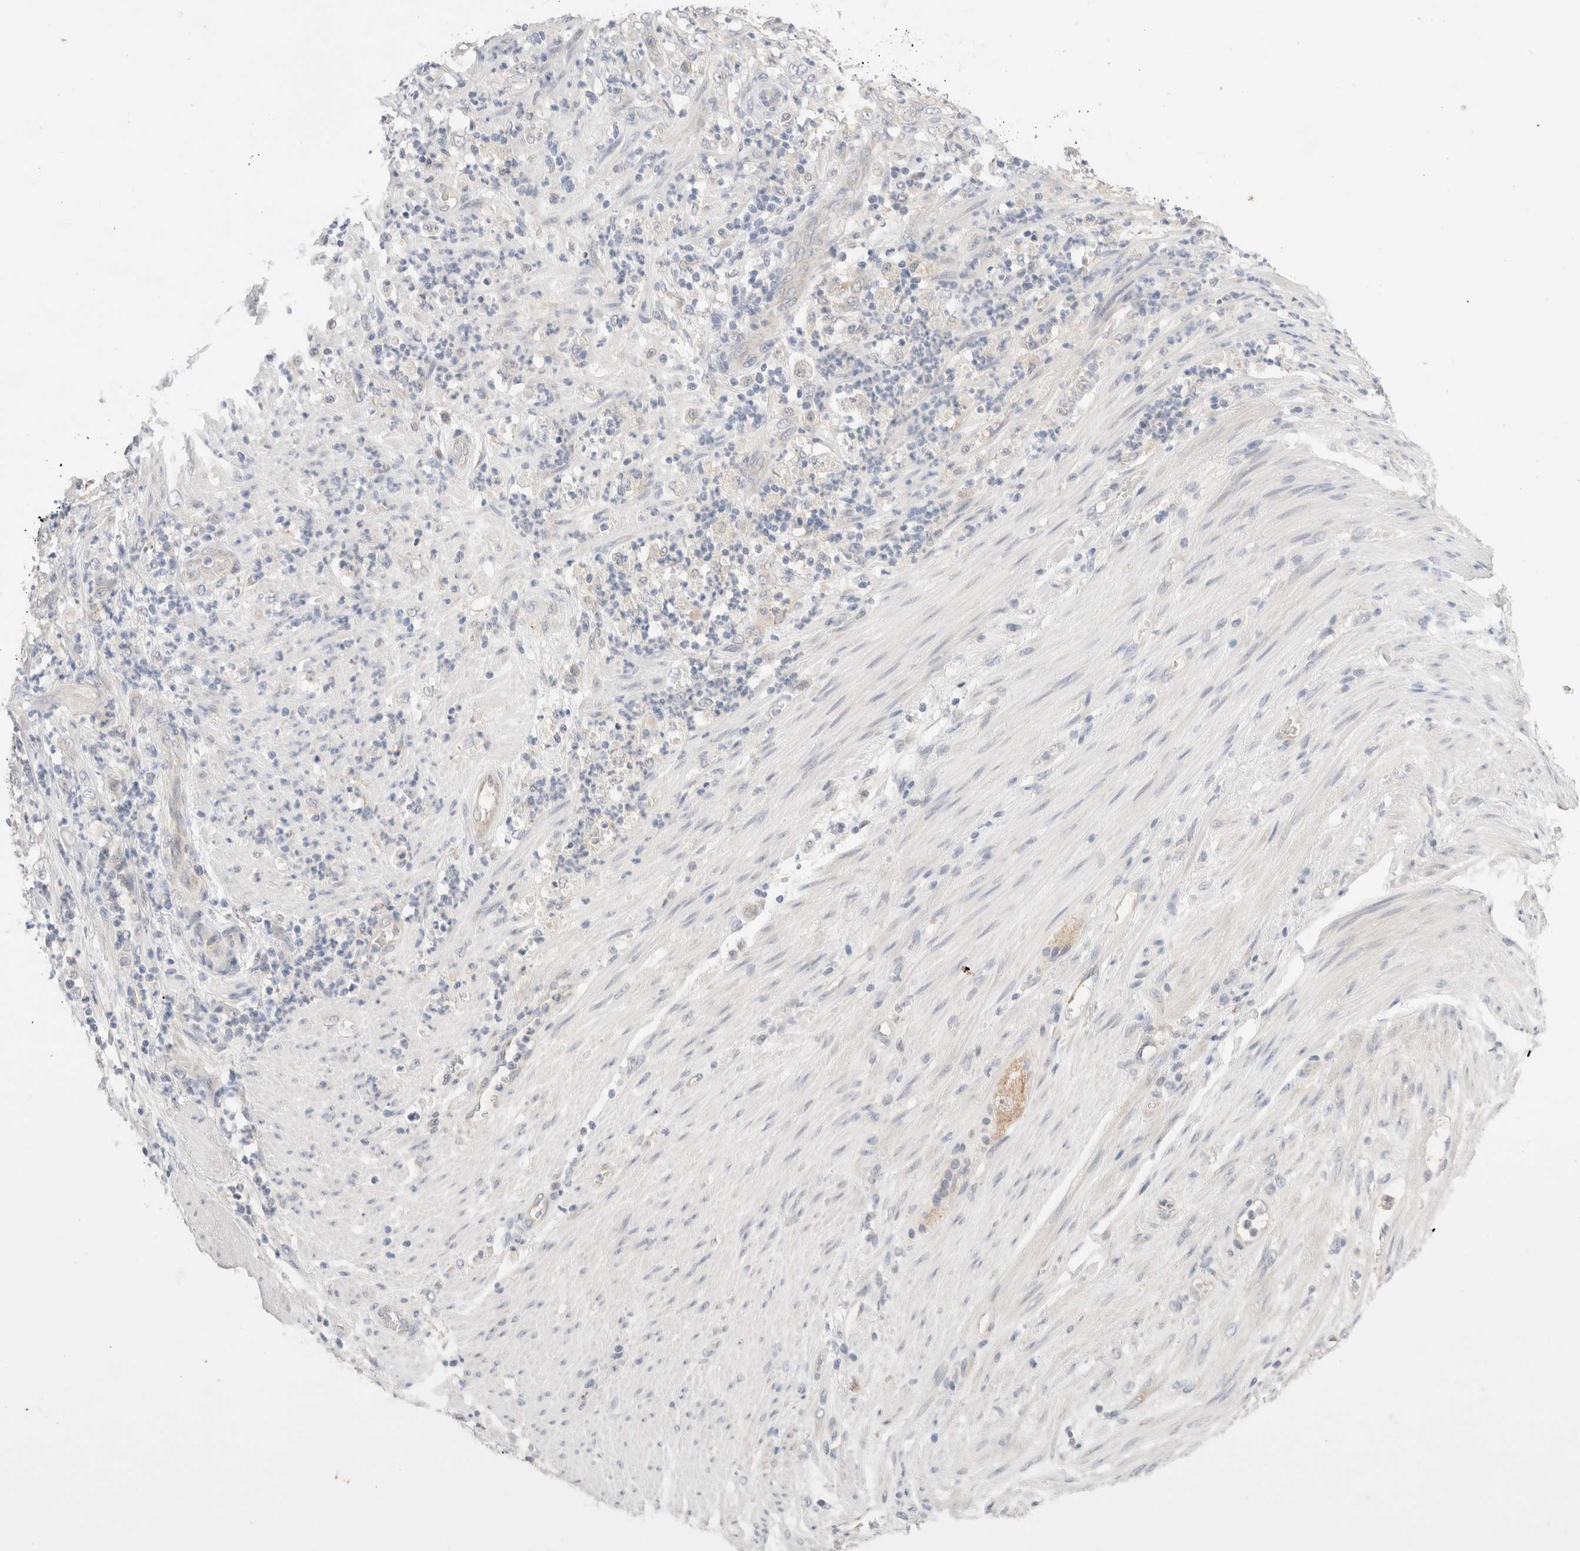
{"staining": {"intensity": "negative", "quantity": "none", "location": "none"}, "tissue": "stomach cancer", "cell_type": "Tumor cells", "image_type": "cancer", "snomed": [{"axis": "morphology", "description": "Adenocarcinoma, NOS"}, {"axis": "topography", "description": "Stomach"}], "caption": "This photomicrograph is of stomach cancer stained with IHC to label a protein in brown with the nuclei are counter-stained blue. There is no positivity in tumor cells. Brightfield microscopy of IHC stained with DAB (3,3'-diaminobenzidine) (brown) and hematoxylin (blue), captured at high magnification.", "gene": "SPATA20", "patient": {"sex": "female", "age": 73}}